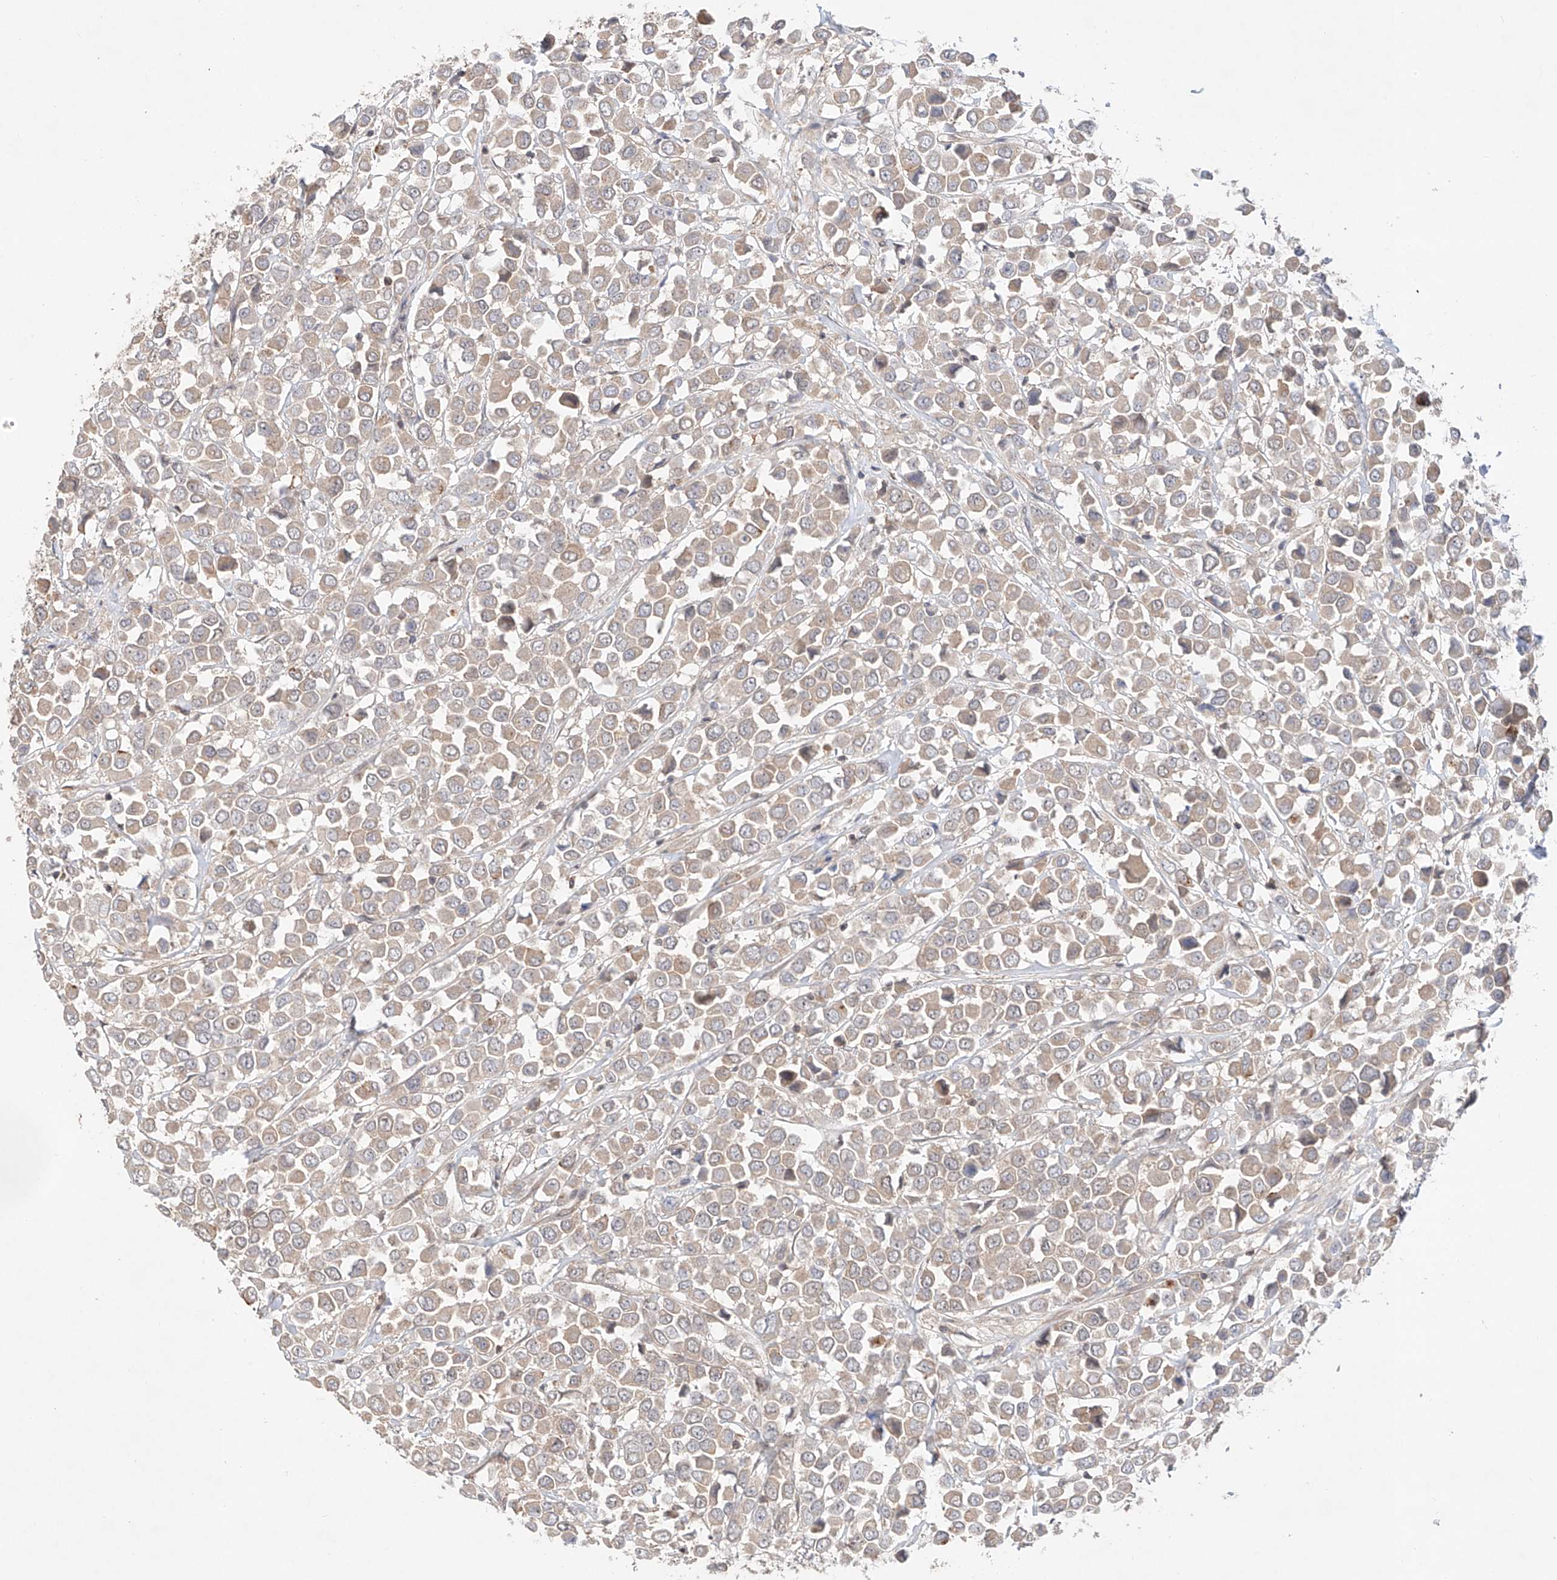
{"staining": {"intensity": "weak", "quantity": "25%-75%", "location": "cytoplasmic/membranous"}, "tissue": "breast cancer", "cell_type": "Tumor cells", "image_type": "cancer", "snomed": [{"axis": "morphology", "description": "Duct carcinoma"}, {"axis": "topography", "description": "Breast"}], "caption": "Protein analysis of infiltrating ductal carcinoma (breast) tissue demonstrates weak cytoplasmic/membranous positivity in about 25%-75% of tumor cells.", "gene": "TSR2", "patient": {"sex": "female", "age": 61}}